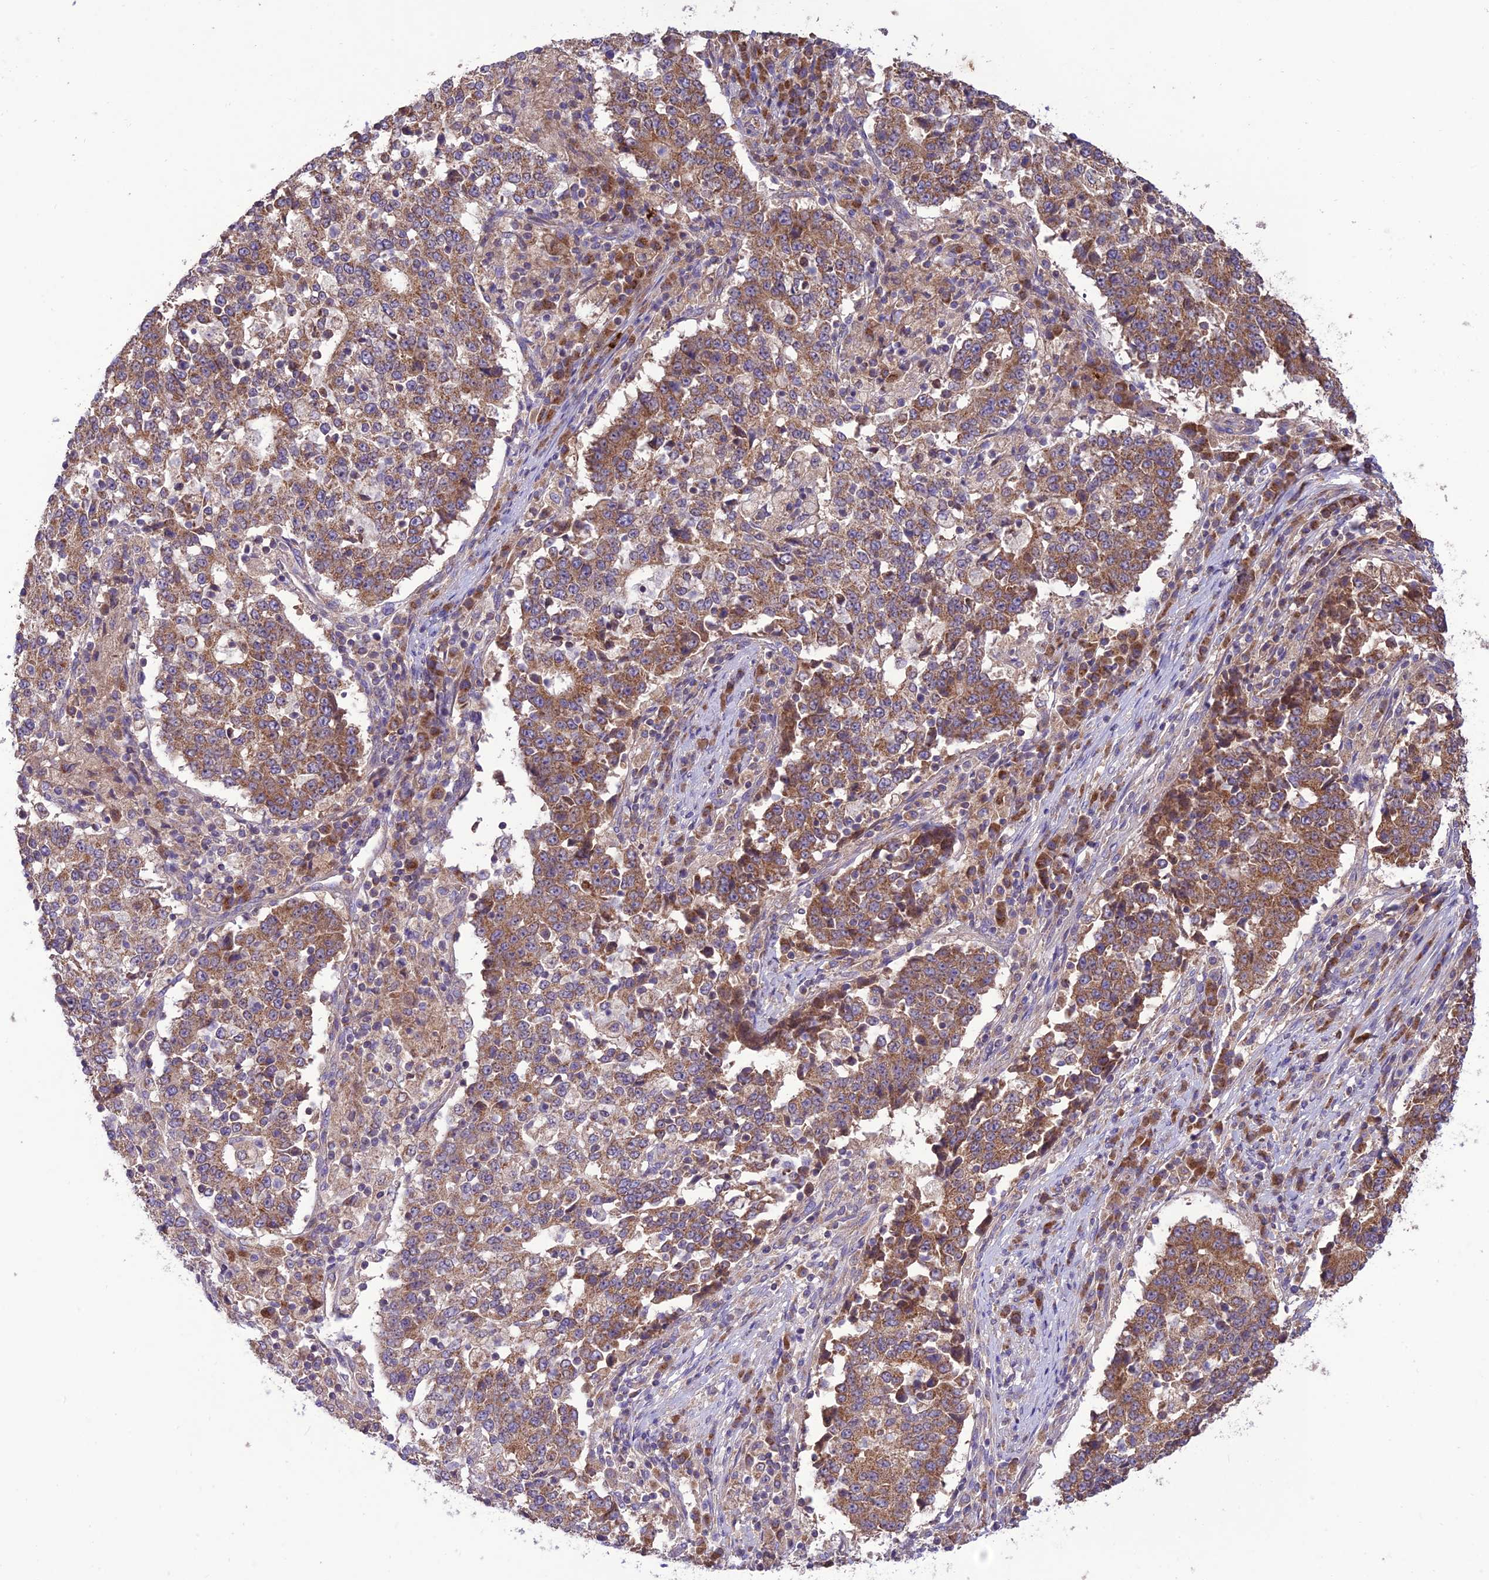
{"staining": {"intensity": "moderate", "quantity": ">75%", "location": "cytoplasmic/membranous"}, "tissue": "stomach cancer", "cell_type": "Tumor cells", "image_type": "cancer", "snomed": [{"axis": "morphology", "description": "Adenocarcinoma, NOS"}, {"axis": "topography", "description": "Stomach"}], "caption": "This photomicrograph exhibits stomach cancer stained with immunohistochemistry to label a protein in brown. The cytoplasmic/membranous of tumor cells show moderate positivity for the protein. Nuclei are counter-stained blue.", "gene": "NDUFAF1", "patient": {"sex": "male", "age": 59}}